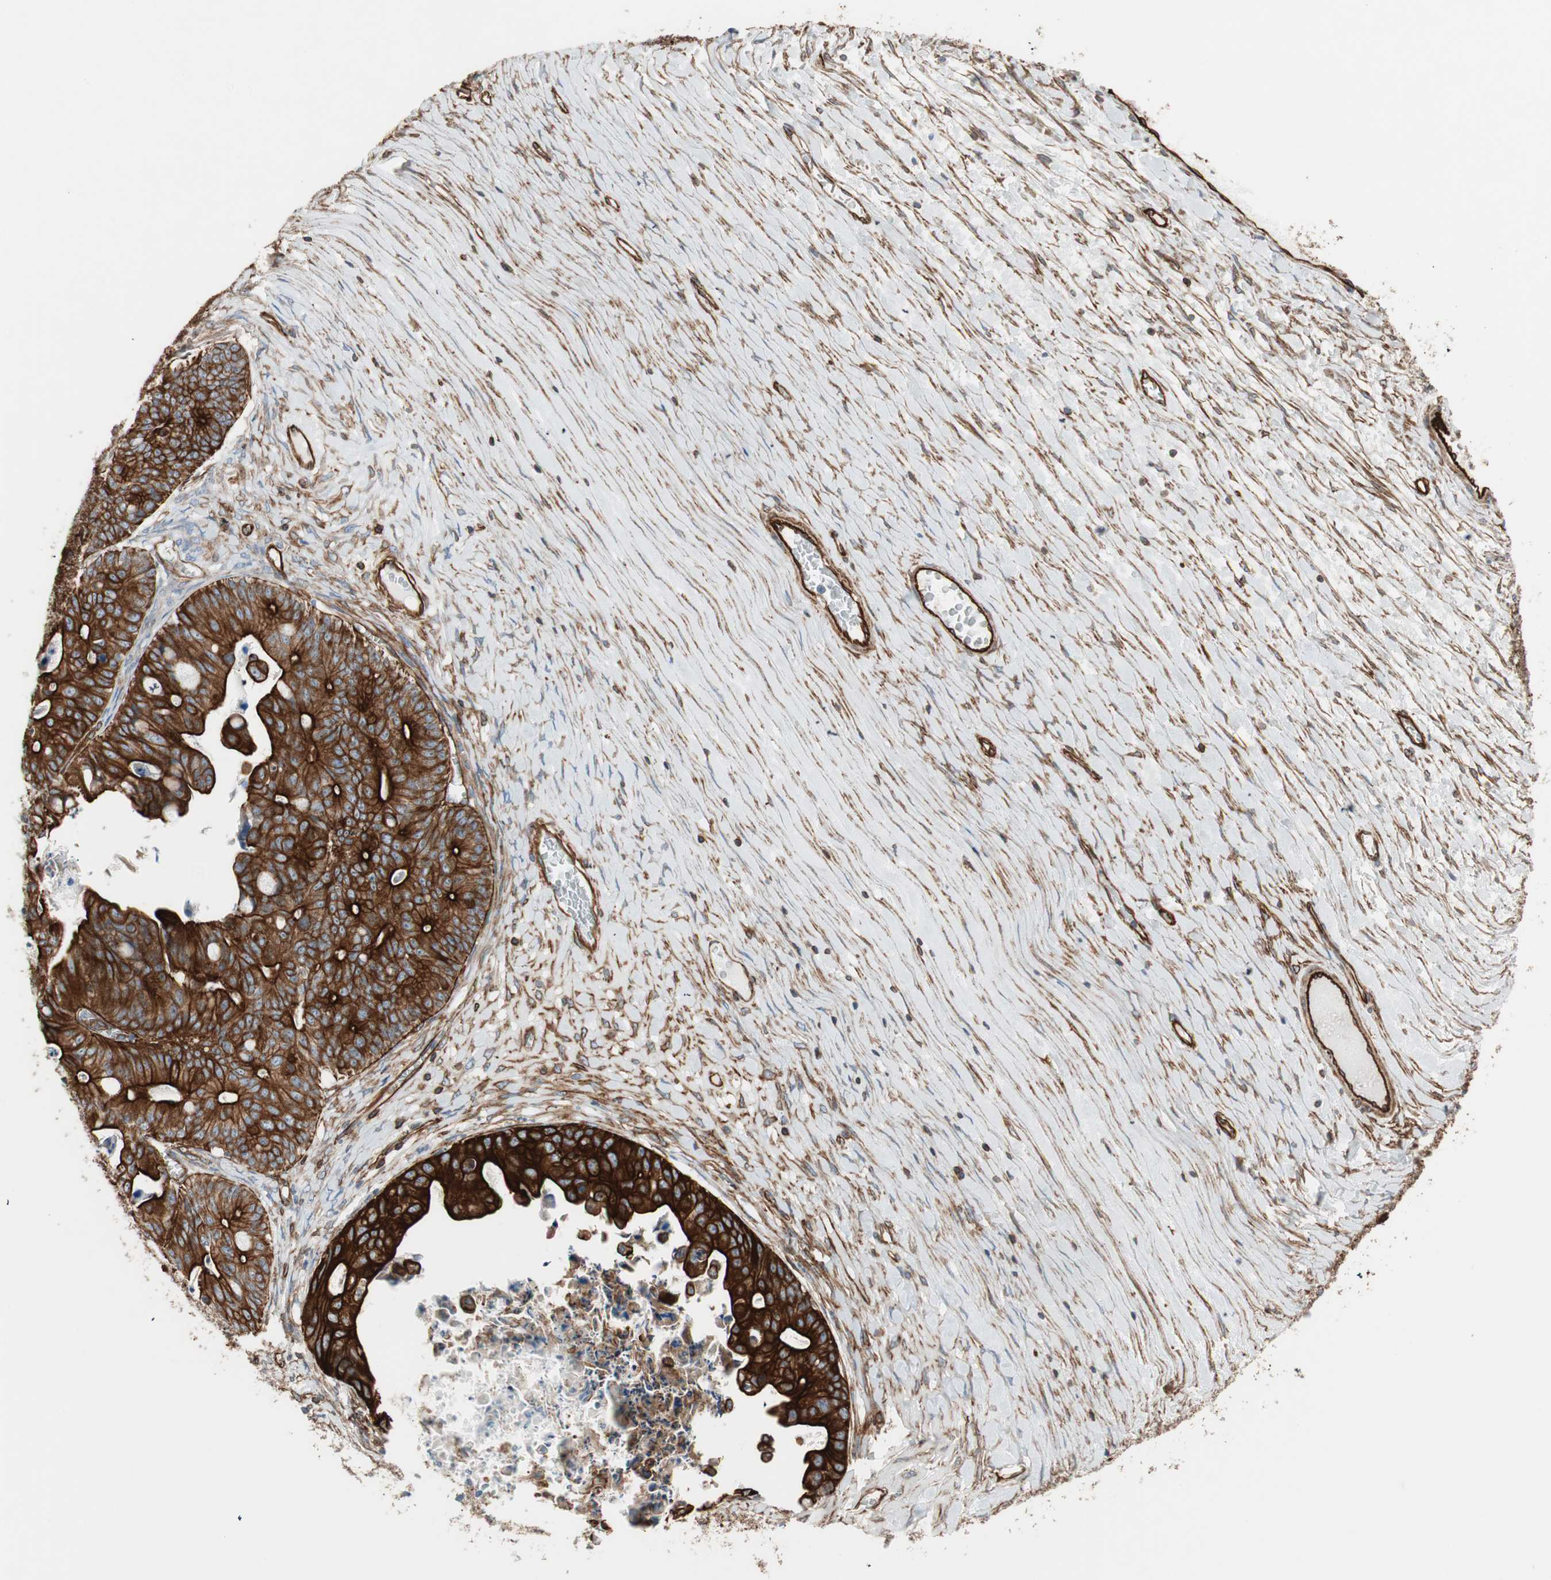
{"staining": {"intensity": "strong", "quantity": ">75%", "location": "cytoplasmic/membranous"}, "tissue": "ovarian cancer", "cell_type": "Tumor cells", "image_type": "cancer", "snomed": [{"axis": "morphology", "description": "Cystadenocarcinoma, mucinous, NOS"}, {"axis": "topography", "description": "Ovary"}], "caption": "IHC histopathology image of ovarian cancer stained for a protein (brown), which shows high levels of strong cytoplasmic/membranous staining in approximately >75% of tumor cells.", "gene": "TCTA", "patient": {"sex": "female", "age": 37}}